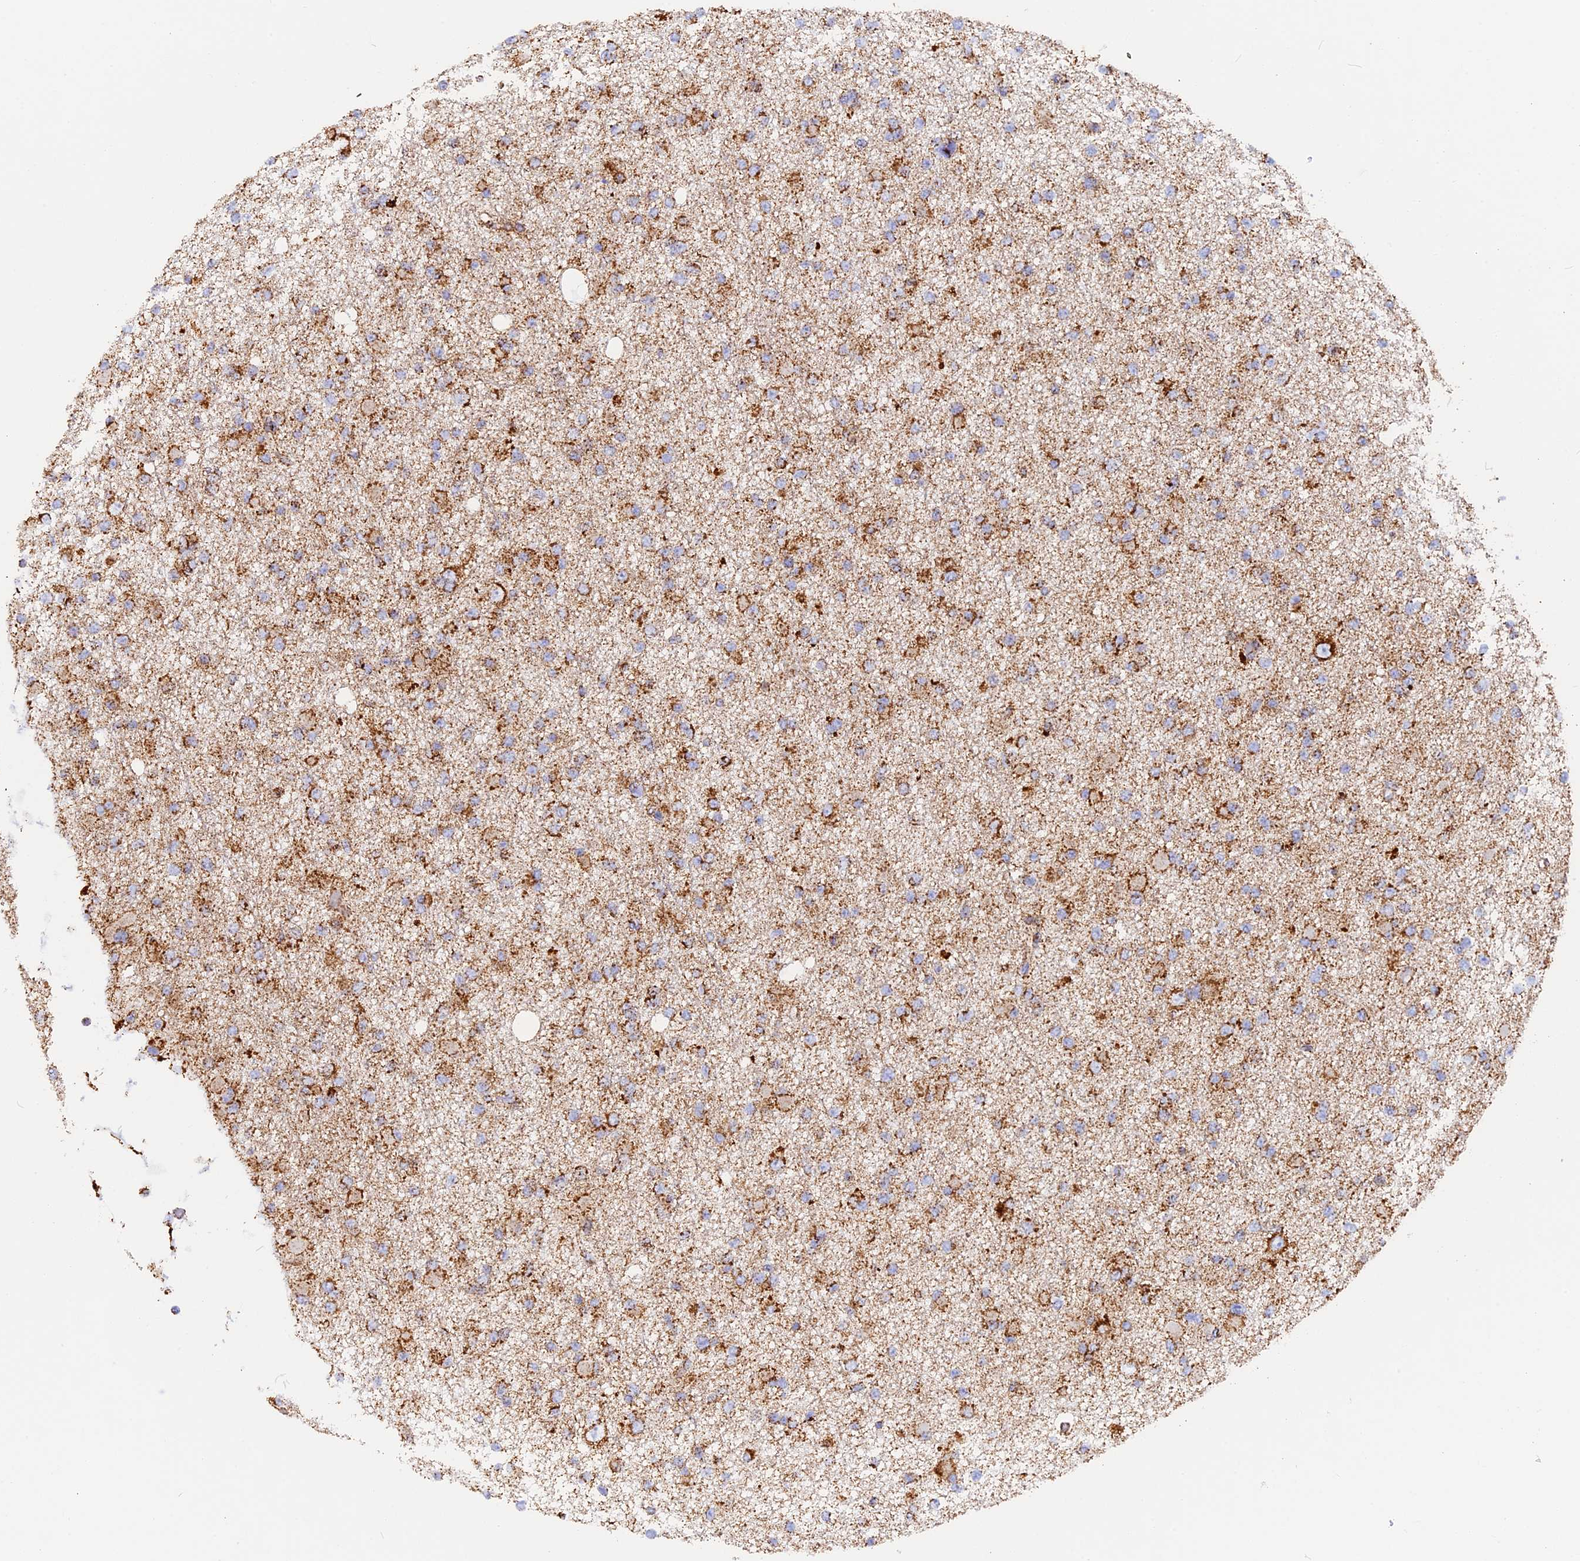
{"staining": {"intensity": "moderate", "quantity": ">75%", "location": "cytoplasmic/membranous"}, "tissue": "glioma", "cell_type": "Tumor cells", "image_type": "cancer", "snomed": [{"axis": "morphology", "description": "Glioma, malignant, Low grade"}, {"axis": "topography", "description": "Brain"}], "caption": "Glioma stained with DAB immunohistochemistry (IHC) displays medium levels of moderate cytoplasmic/membranous positivity in approximately >75% of tumor cells.", "gene": "UQCRB", "patient": {"sex": "female", "age": 22}}